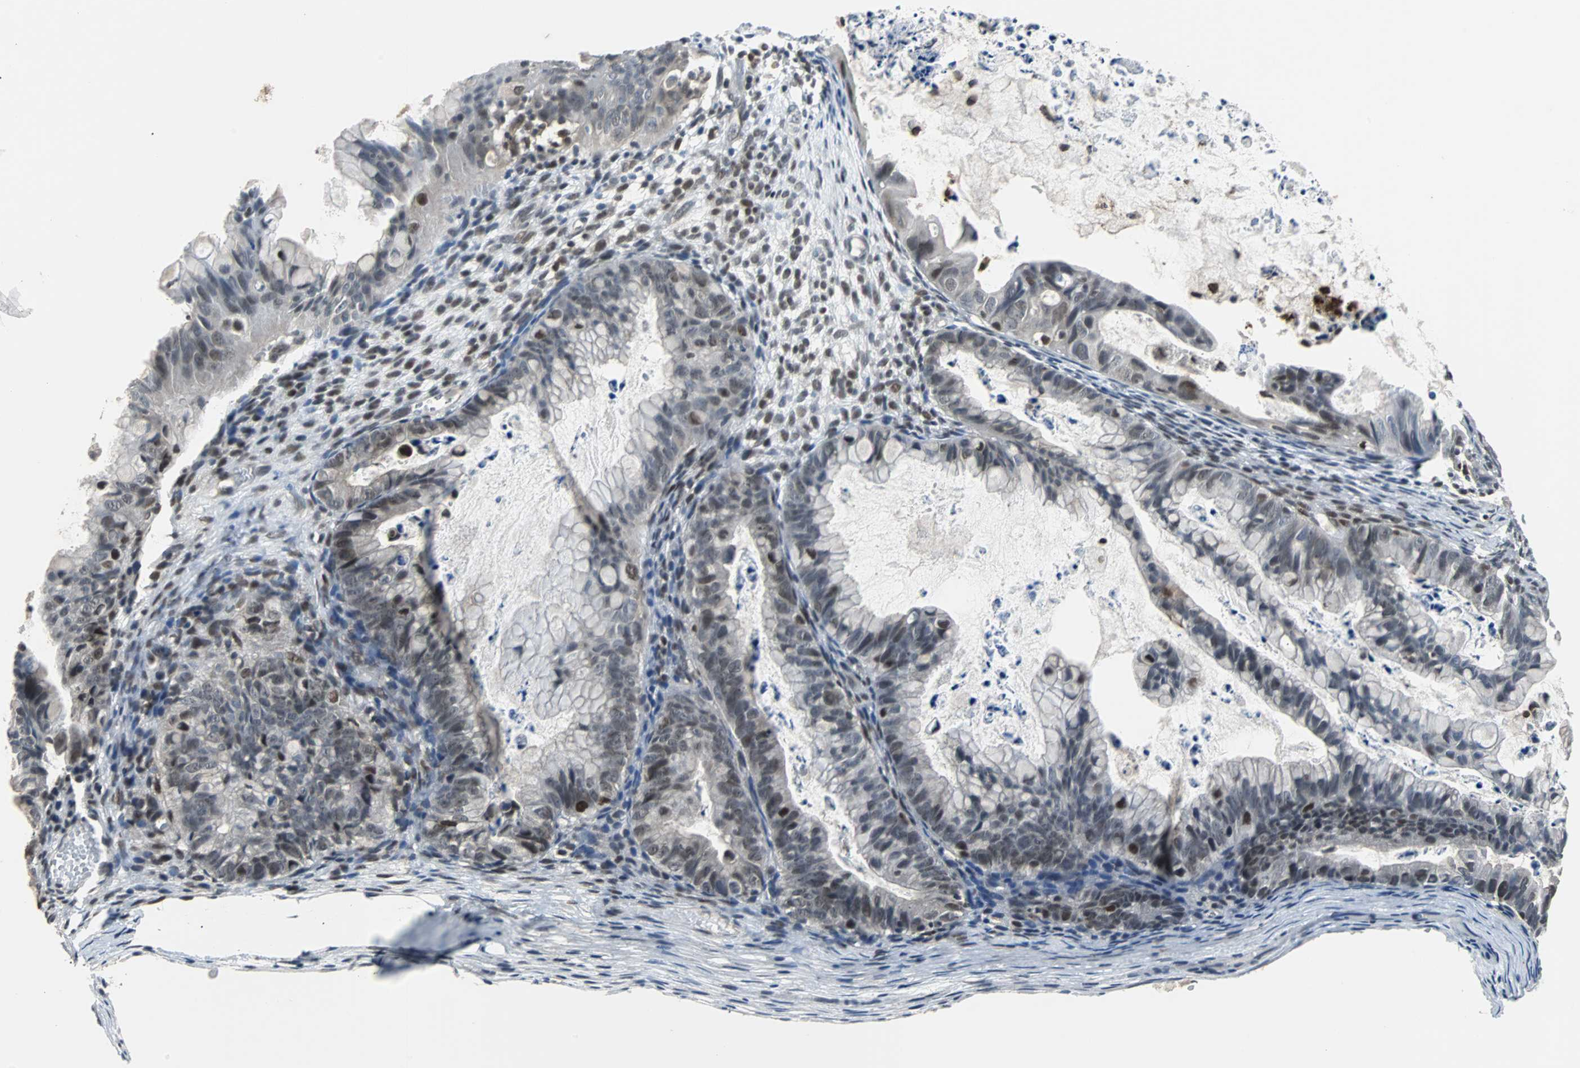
{"staining": {"intensity": "moderate", "quantity": "<25%", "location": "nuclear"}, "tissue": "ovarian cancer", "cell_type": "Tumor cells", "image_type": "cancer", "snomed": [{"axis": "morphology", "description": "Cystadenocarcinoma, mucinous, NOS"}, {"axis": "topography", "description": "Ovary"}], "caption": "An immunohistochemistry (IHC) image of neoplastic tissue is shown. Protein staining in brown highlights moderate nuclear positivity in ovarian cancer within tumor cells.", "gene": "SIRT1", "patient": {"sex": "female", "age": 36}}